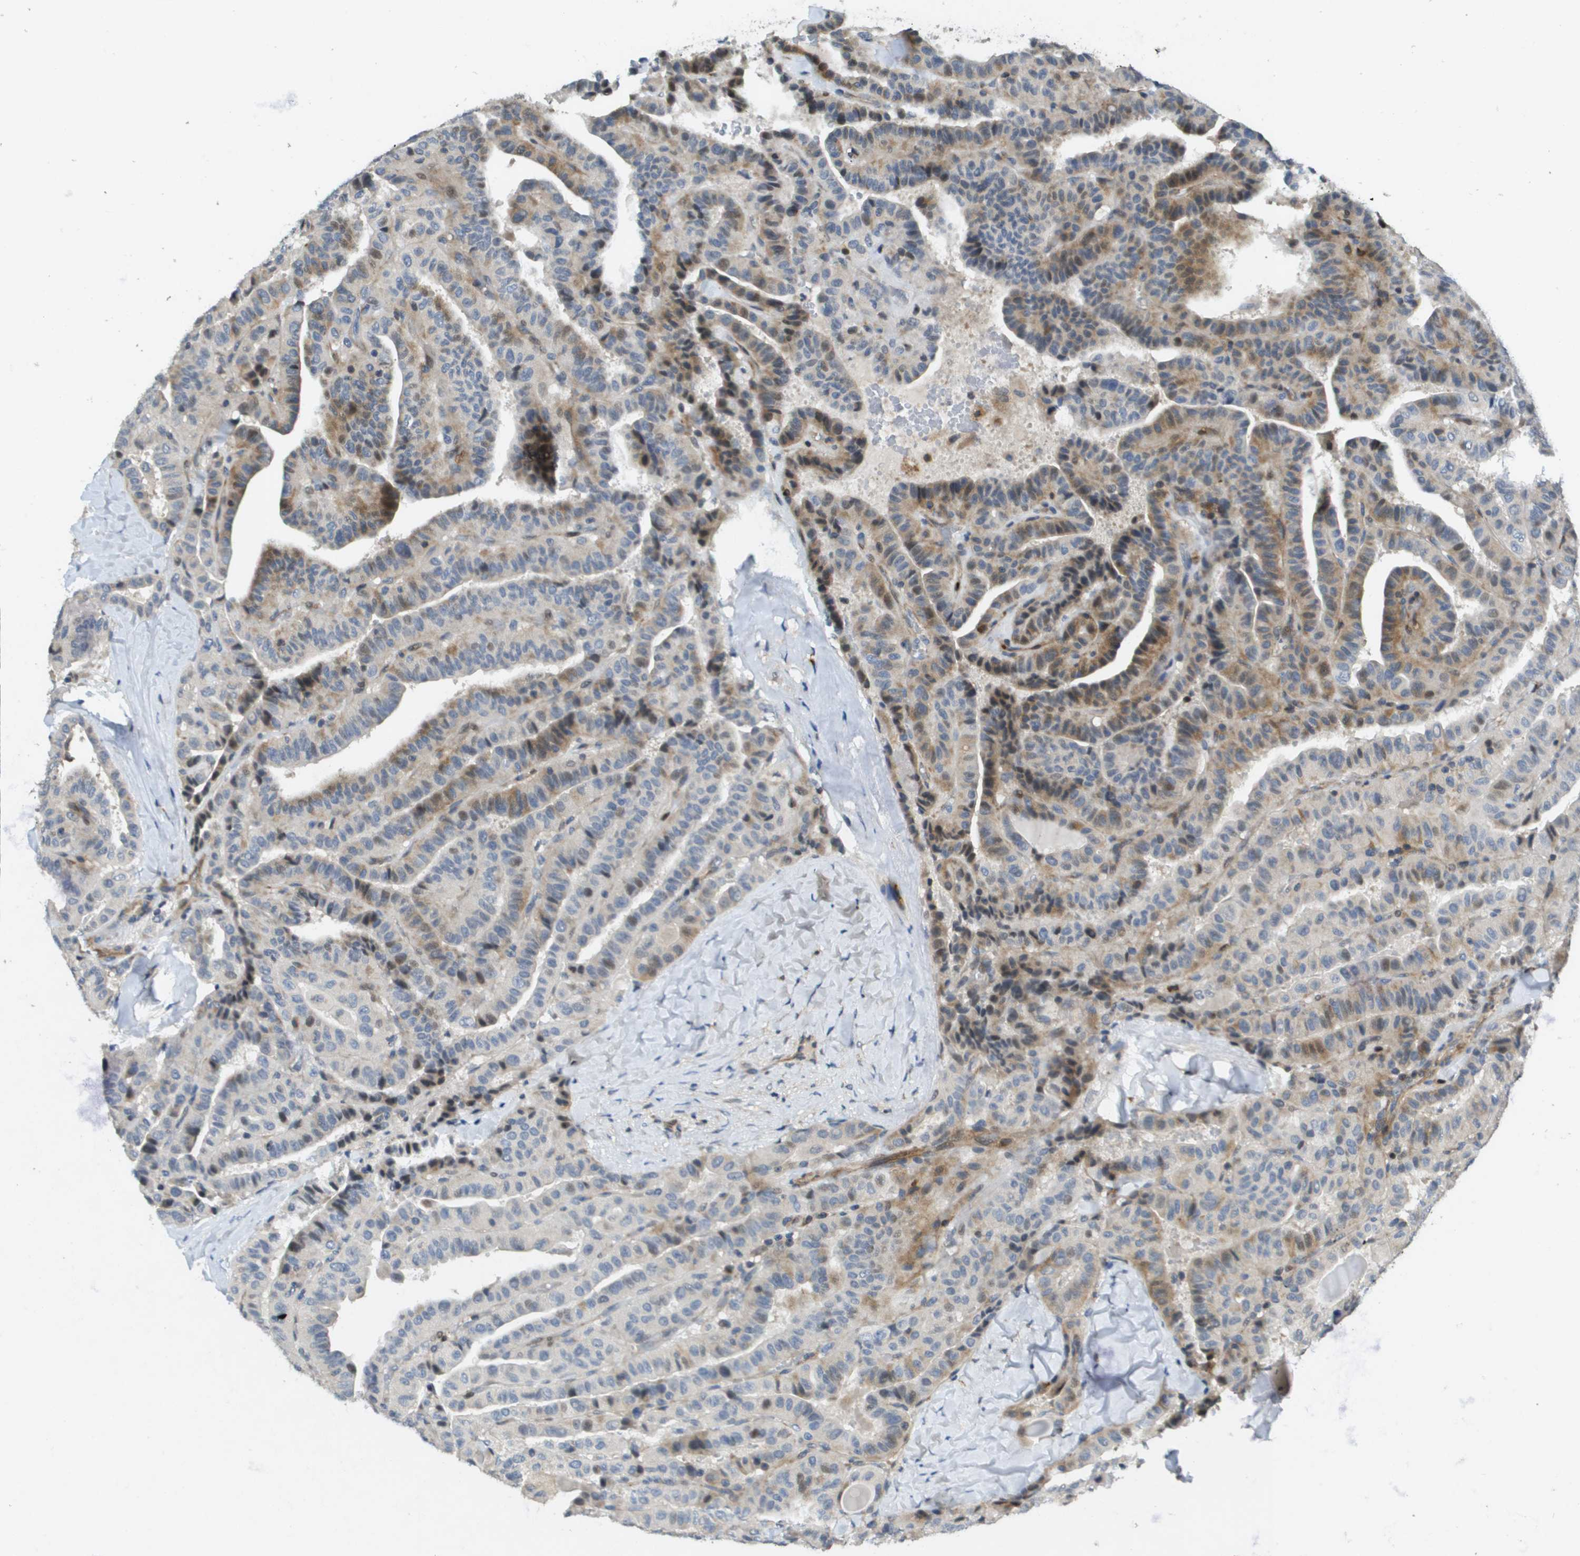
{"staining": {"intensity": "moderate", "quantity": "<25%", "location": "cytoplasmic/membranous,nuclear"}, "tissue": "thyroid cancer", "cell_type": "Tumor cells", "image_type": "cancer", "snomed": [{"axis": "morphology", "description": "Papillary adenocarcinoma, NOS"}, {"axis": "topography", "description": "Thyroid gland"}], "caption": "Human thyroid cancer (papillary adenocarcinoma) stained with a brown dye reveals moderate cytoplasmic/membranous and nuclear positive staining in about <25% of tumor cells.", "gene": "SCN4B", "patient": {"sex": "male", "age": 77}}